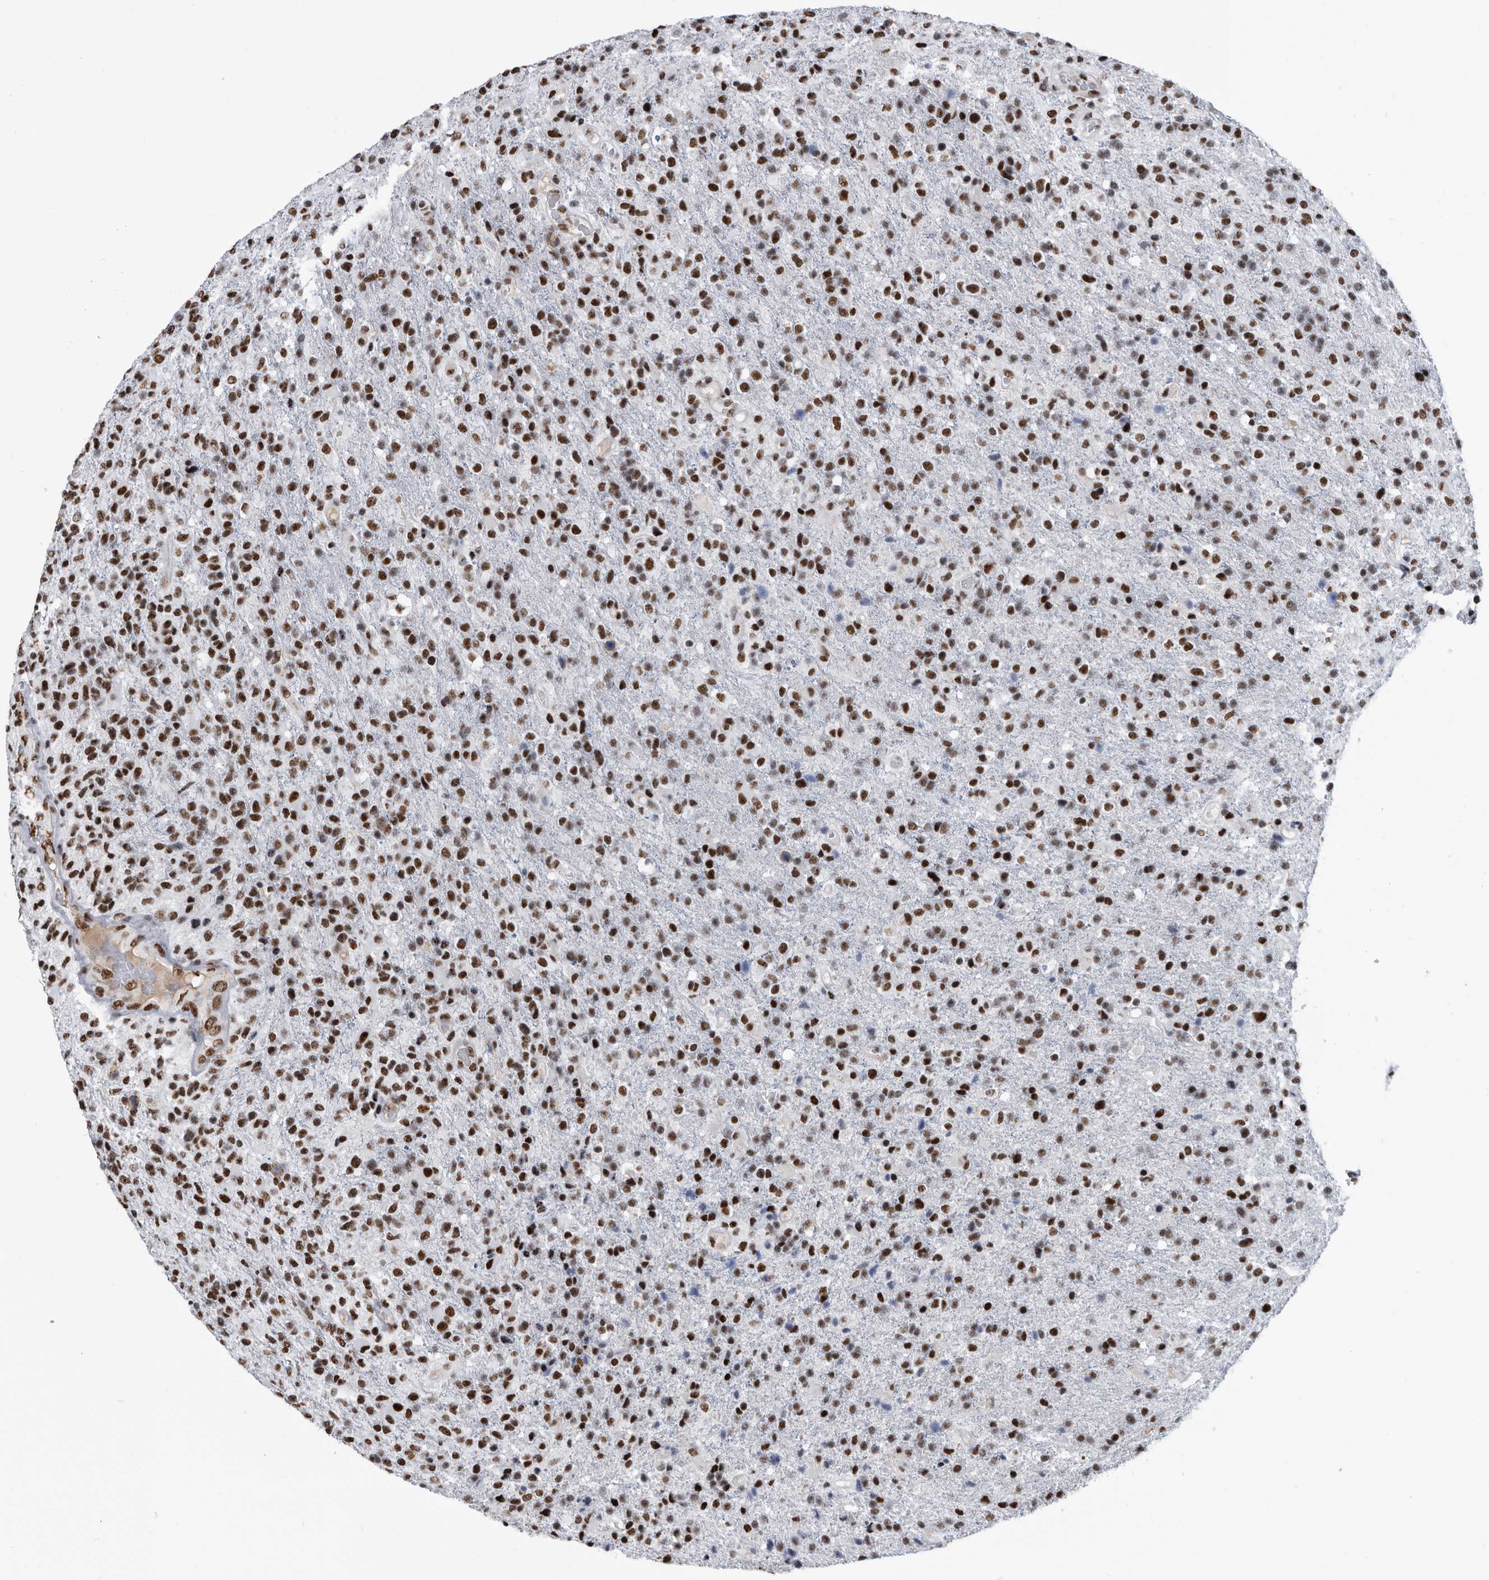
{"staining": {"intensity": "strong", "quantity": ">75%", "location": "nuclear"}, "tissue": "glioma", "cell_type": "Tumor cells", "image_type": "cancer", "snomed": [{"axis": "morphology", "description": "Glioma, malignant, High grade"}, {"axis": "topography", "description": "Brain"}], "caption": "Immunohistochemical staining of malignant high-grade glioma shows high levels of strong nuclear expression in approximately >75% of tumor cells. The staining was performed using DAB (3,3'-diaminobenzidine) to visualize the protein expression in brown, while the nuclei were stained in blue with hematoxylin (Magnification: 20x).", "gene": "SF3A1", "patient": {"sex": "male", "age": 72}}